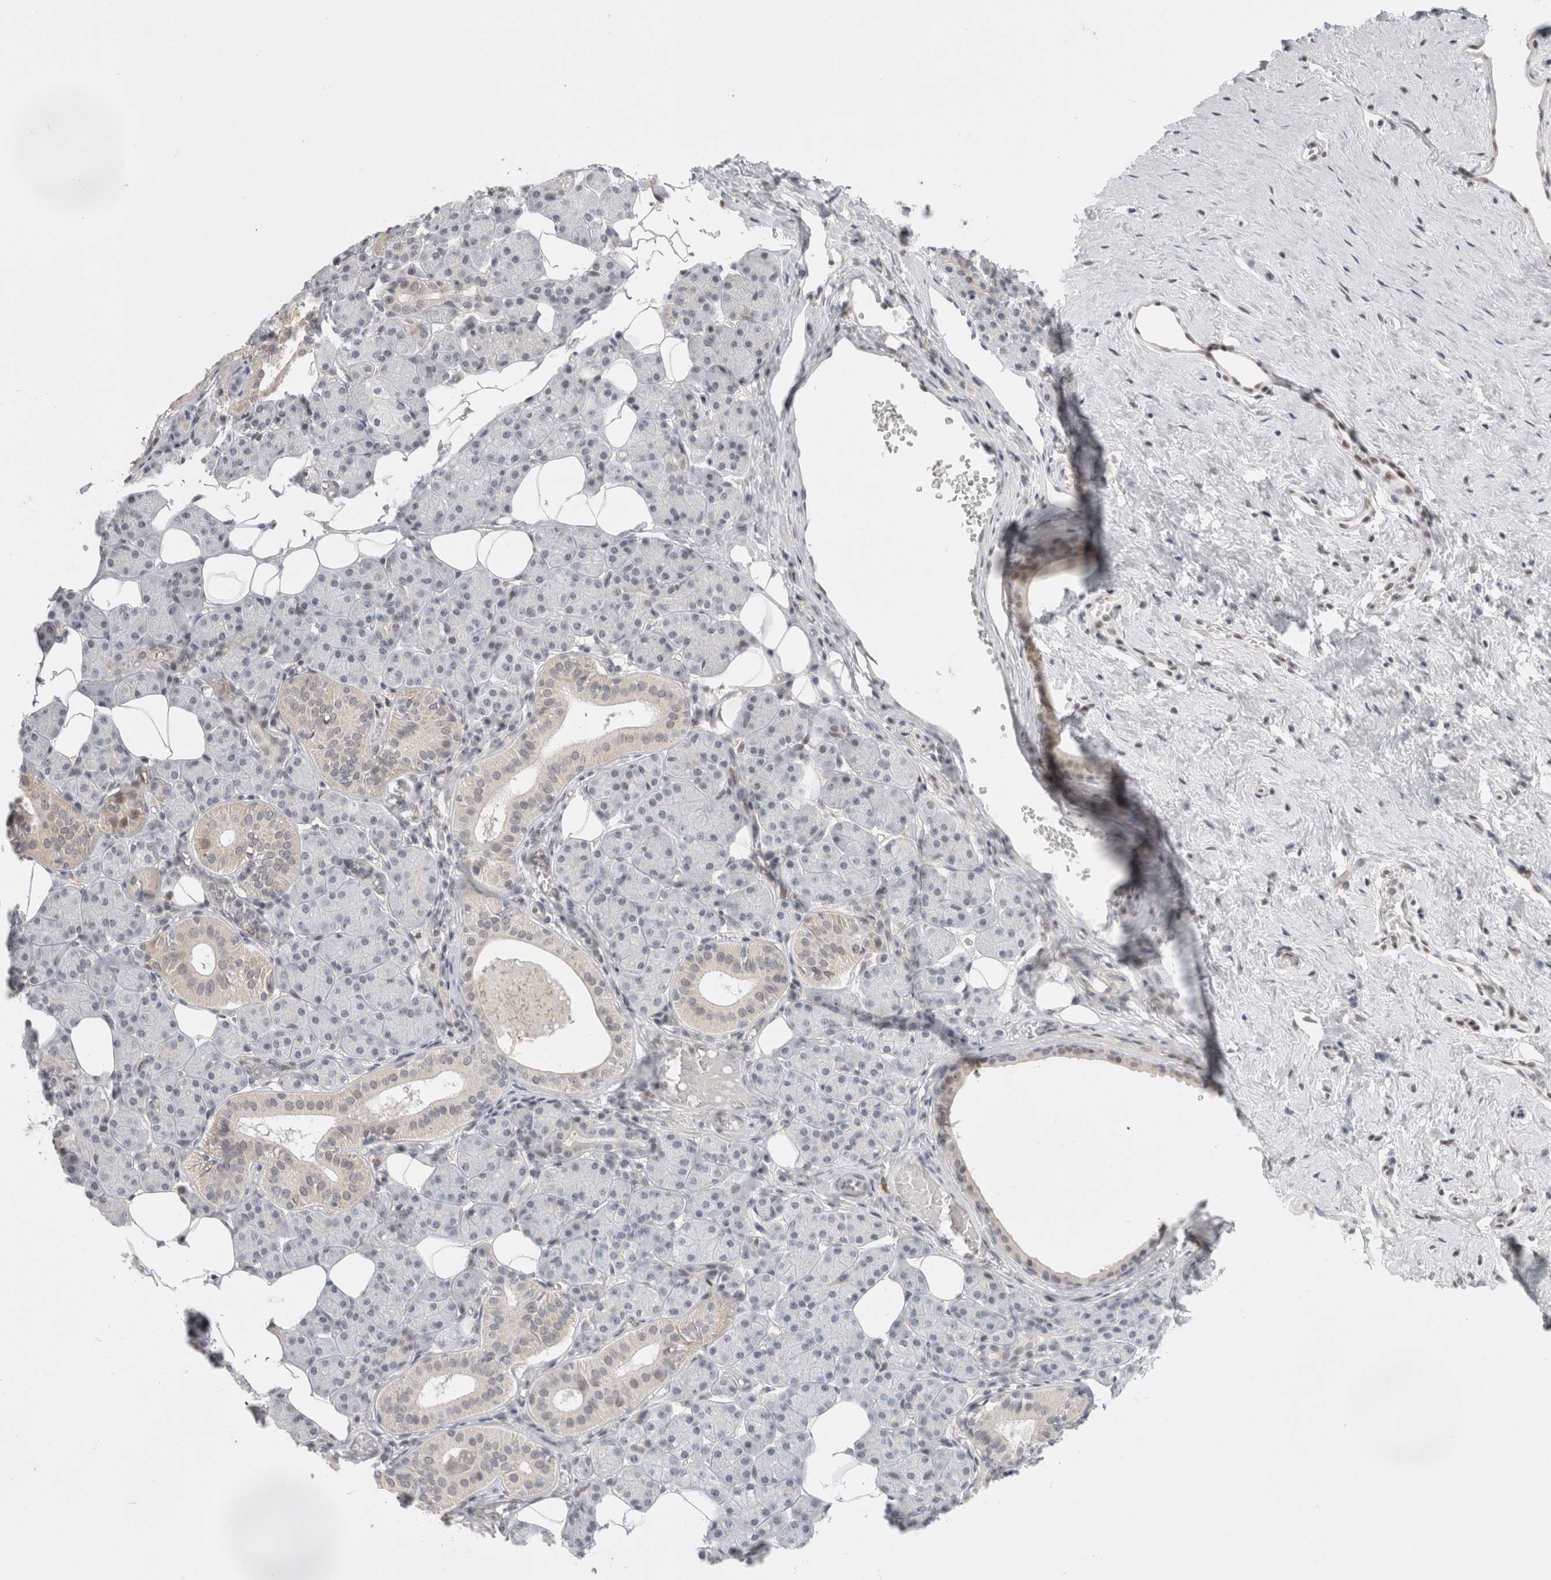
{"staining": {"intensity": "weak", "quantity": "<25%", "location": "cytoplasmic/membranous"}, "tissue": "salivary gland", "cell_type": "Glandular cells", "image_type": "normal", "snomed": [{"axis": "morphology", "description": "Normal tissue, NOS"}, {"axis": "topography", "description": "Salivary gland"}], "caption": "This image is of normal salivary gland stained with immunohistochemistry to label a protein in brown with the nuclei are counter-stained blue. There is no expression in glandular cells. (DAB (3,3'-diaminobenzidine) immunohistochemistry (IHC) with hematoxylin counter stain).", "gene": "SENP6", "patient": {"sex": "female", "age": 33}}